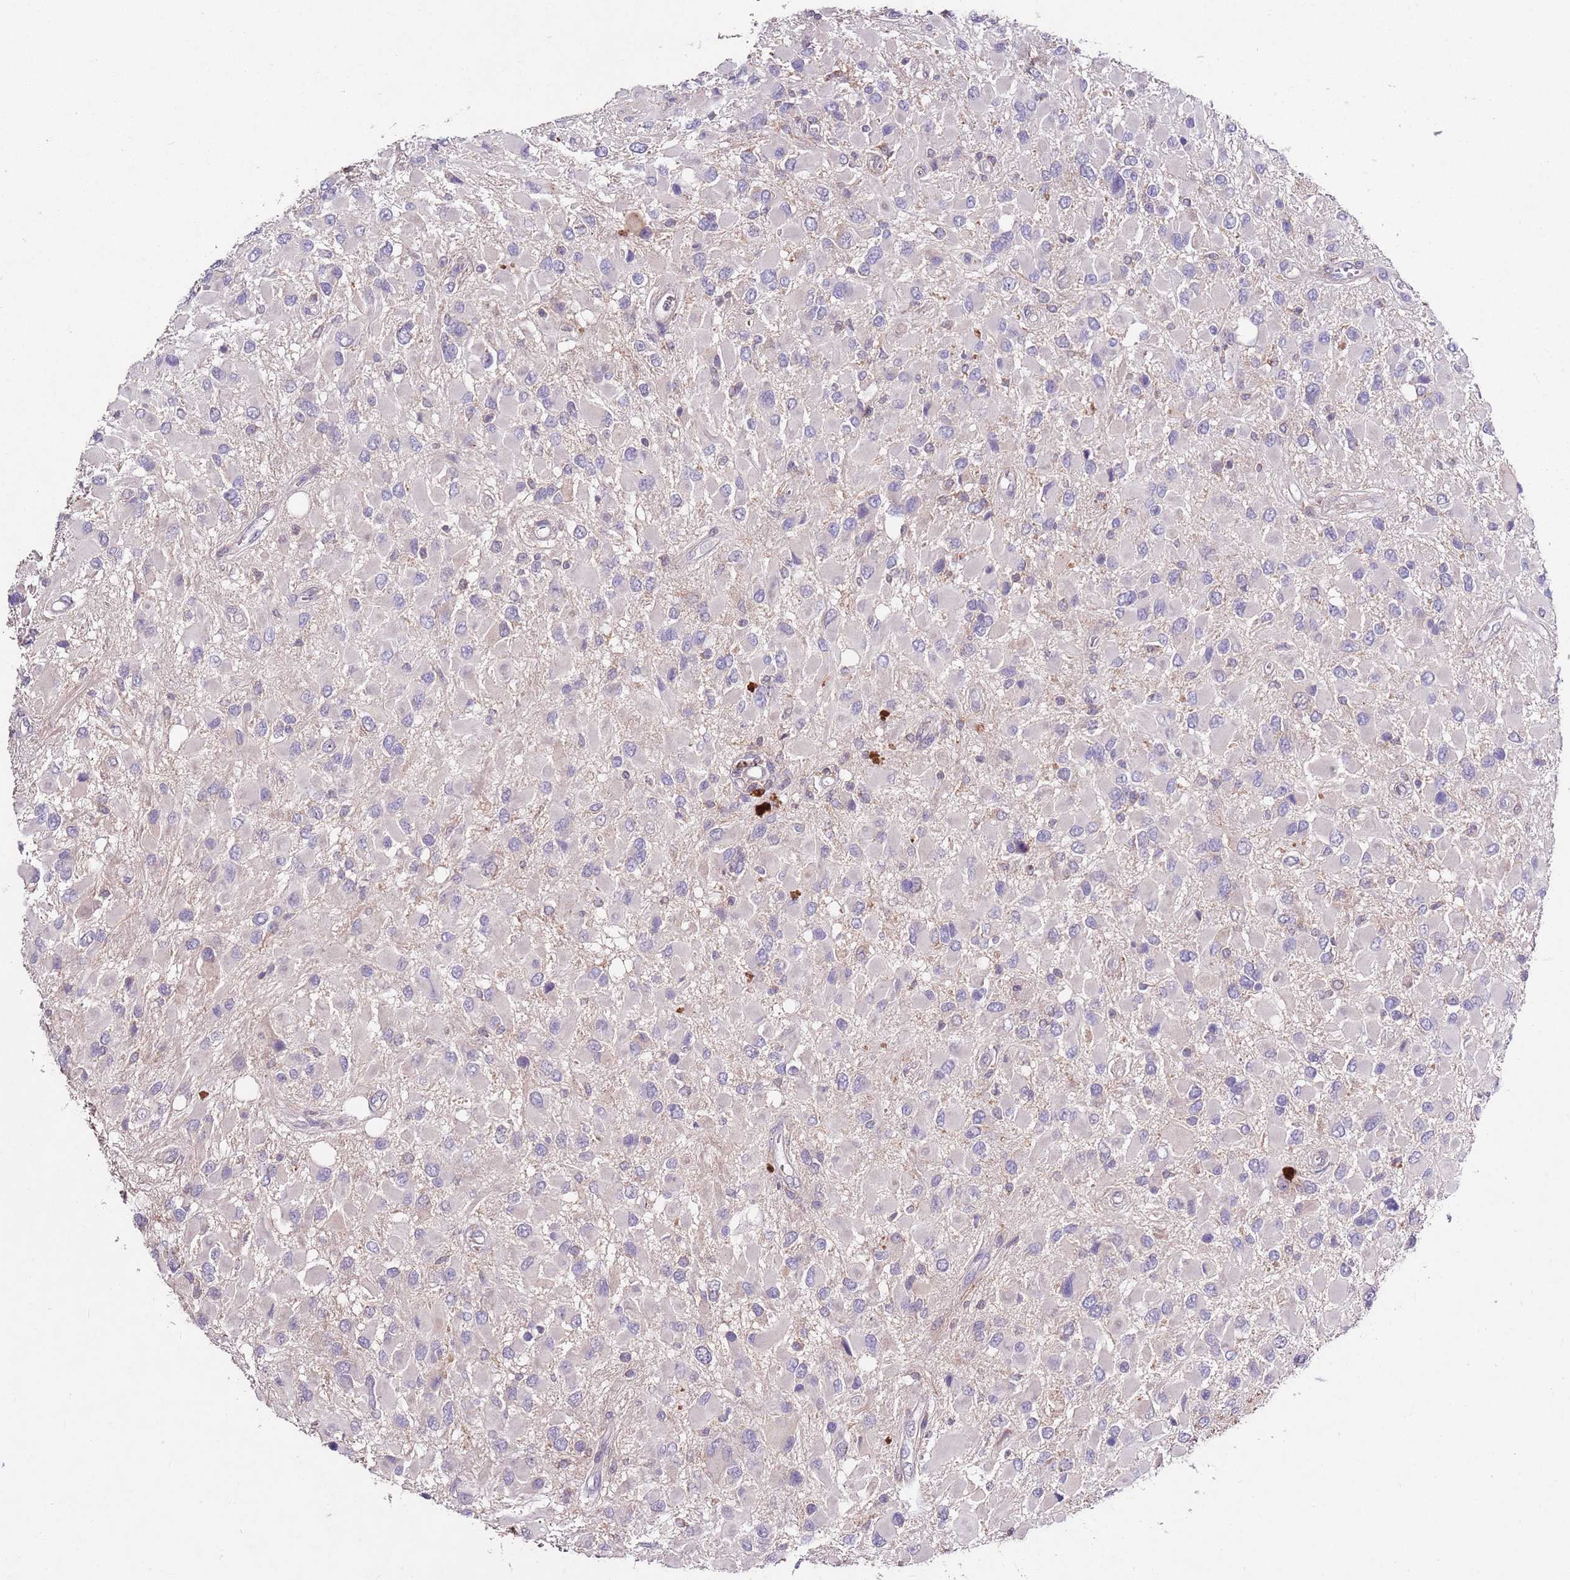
{"staining": {"intensity": "negative", "quantity": "none", "location": "none"}, "tissue": "glioma", "cell_type": "Tumor cells", "image_type": "cancer", "snomed": [{"axis": "morphology", "description": "Glioma, malignant, High grade"}, {"axis": "topography", "description": "Brain"}], "caption": "Tumor cells show no significant protein staining in glioma. (Stains: DAB (3,3'-diaminobenzidine) immunohistochemistry (IHC) with hematoxylin counter stain, Microscopy: brightfield microscopy at high magnification).", "gene": "NRDE2", "patient": {"sex": "male", "age": 53}}